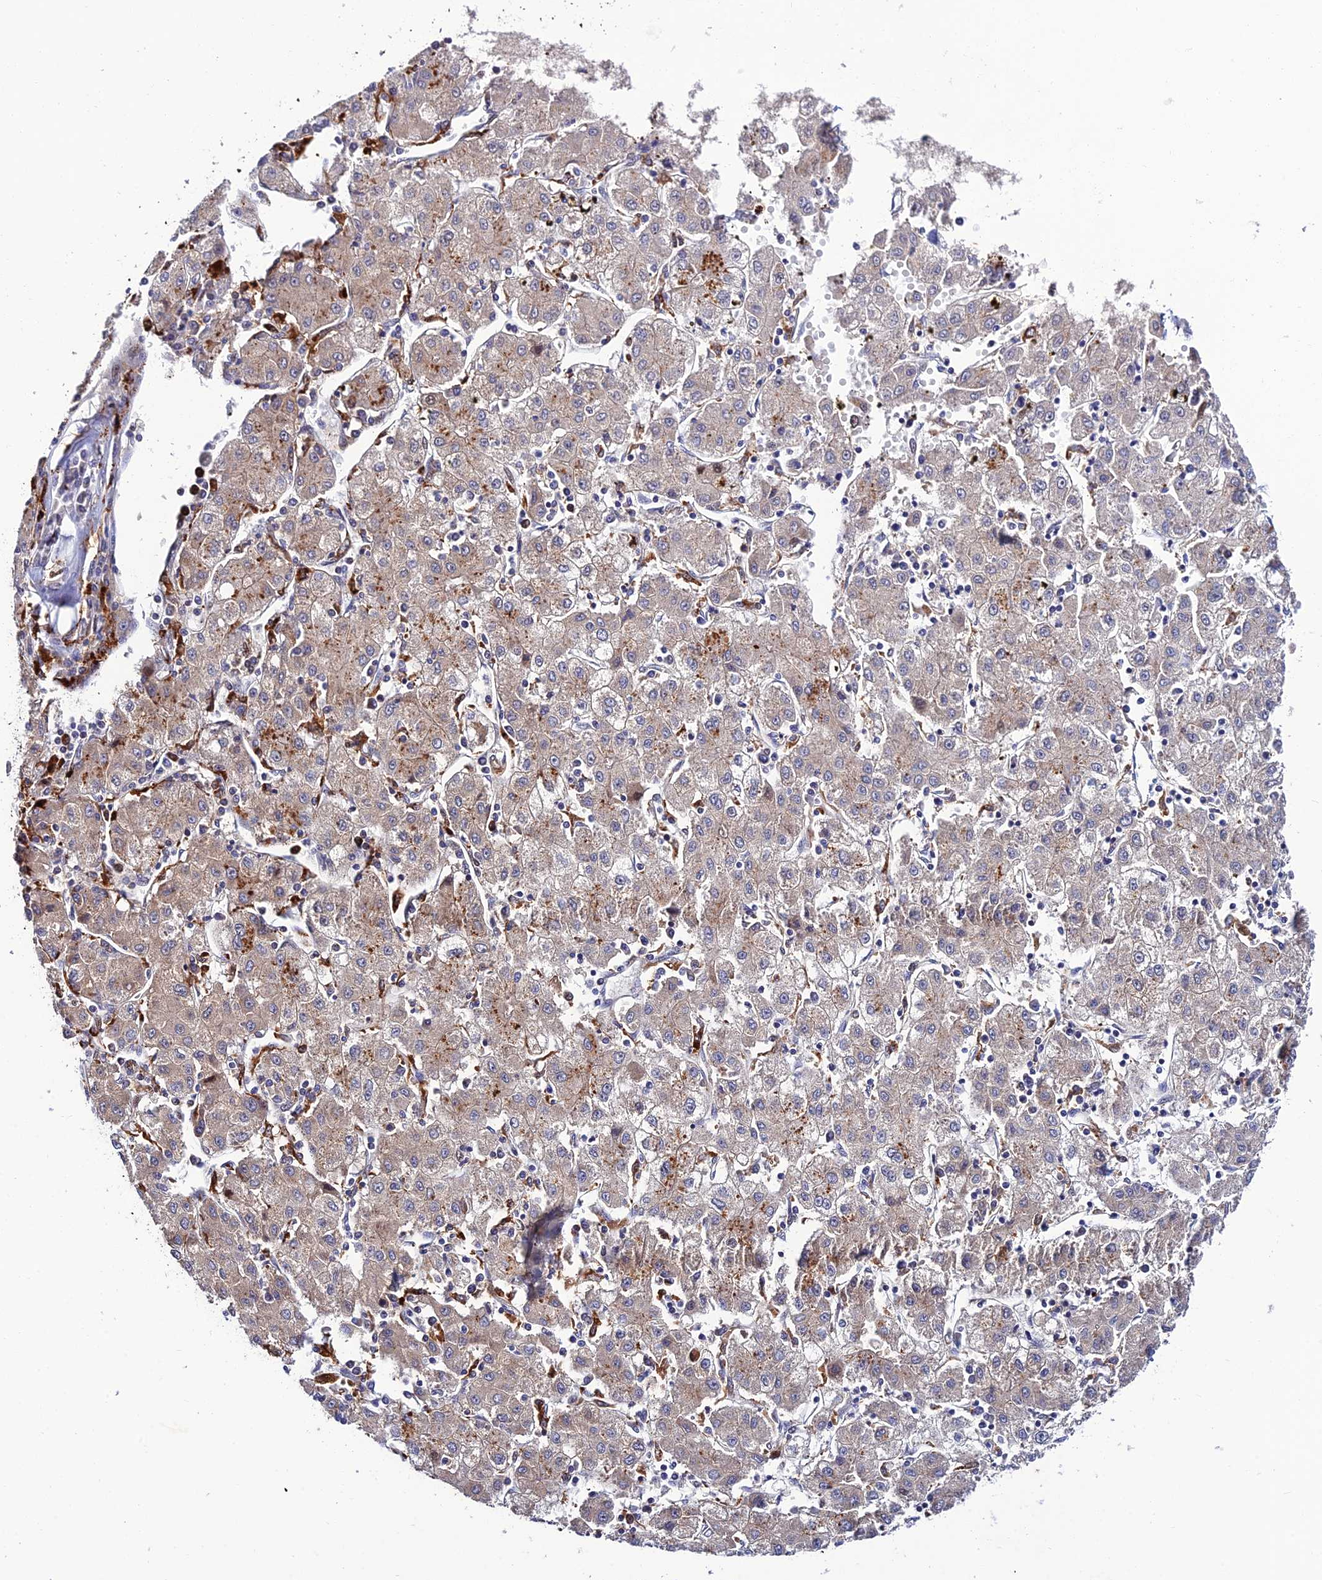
{"staining": {"intensity": "moderate", "quantity": "<25%", "location": "cytoplasmic/membranous"}, "tissue": "liver cancer", "cell_type": "Tumor cells", "image_type": "cancer", "snomed": [{"axis": "morphology", "description": "Carcinoma, Hepatocellular, NOS"}, {"axis": "topography", "description": "Liver"}], "caption": "This micrograph demonstrates hepatocellular carcinoma (liver) stained with immunohistochemistry to label a protein in brown. The cytoplasmic/membranous of tumor cells show moderate positivity for the protein. Nuclei are counter-stained blue.", "gene": "HIC1", "patient": {"sex": "male", "age": 72}}